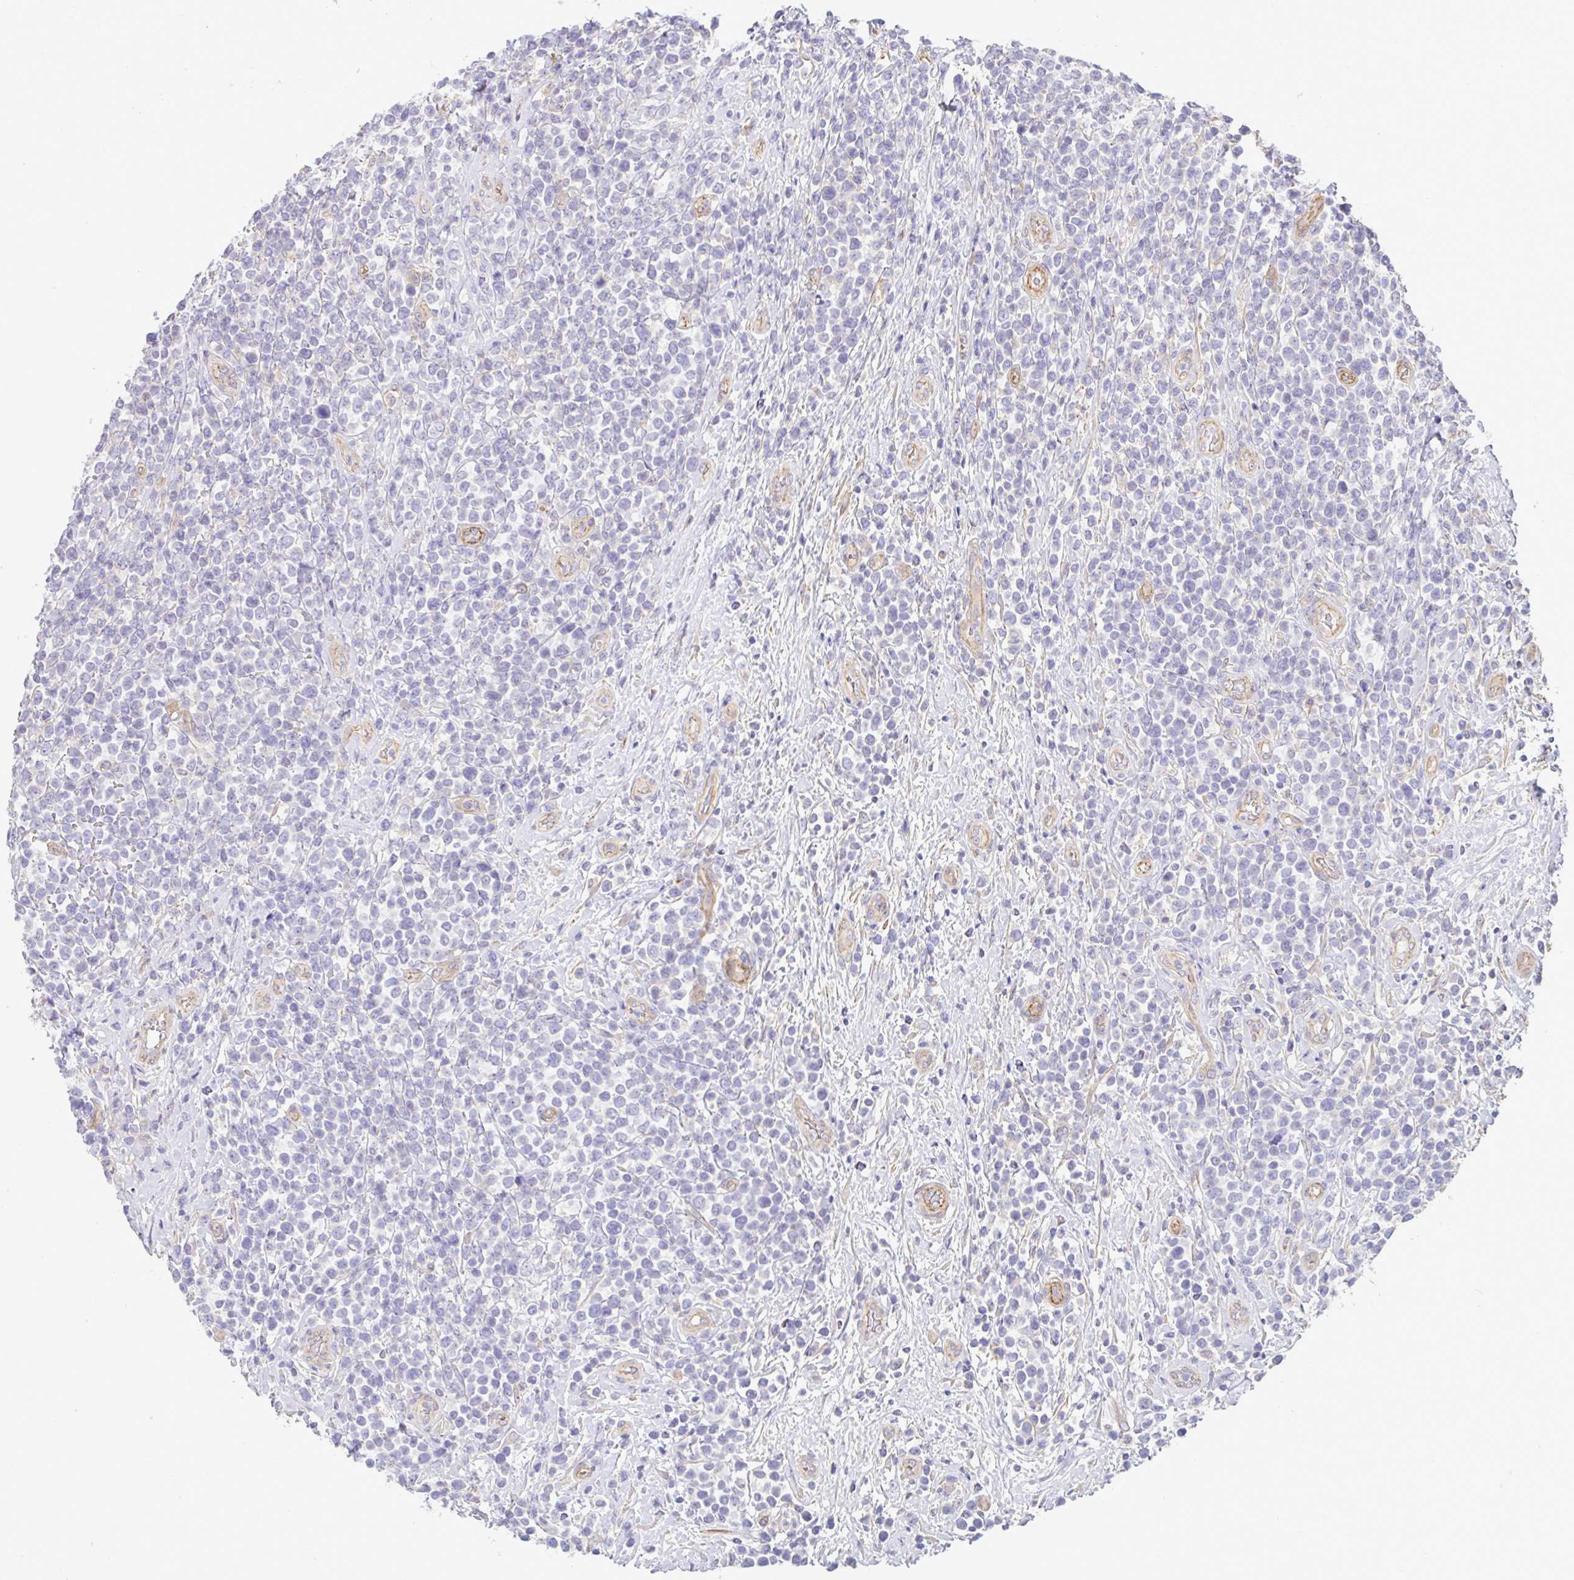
{"staining": {"intensity": "negative", "quantity": "none", "location": "none"}, "tissue": "lymphoma", "cell_type": "Tumor cells", "image_type": "cancer", "snomed": [{"axis": "morphology", "description": "Malignant lymphoma, non-Hodgkin's type, High grade"}, {"axis": "topography", "description": "Soft tissue"}], "caption": "The micrograph displays no significant staining in tumor cells of high-grade malignant lymphoma, non-Hodgkin's type. (DAB (3,3'-diaminobenzidine) immunohistochemistry (IHC) with hematoxylin counter stain).", "gene": "PLCD4", "patient": {"sex": "female", "age": 56}}